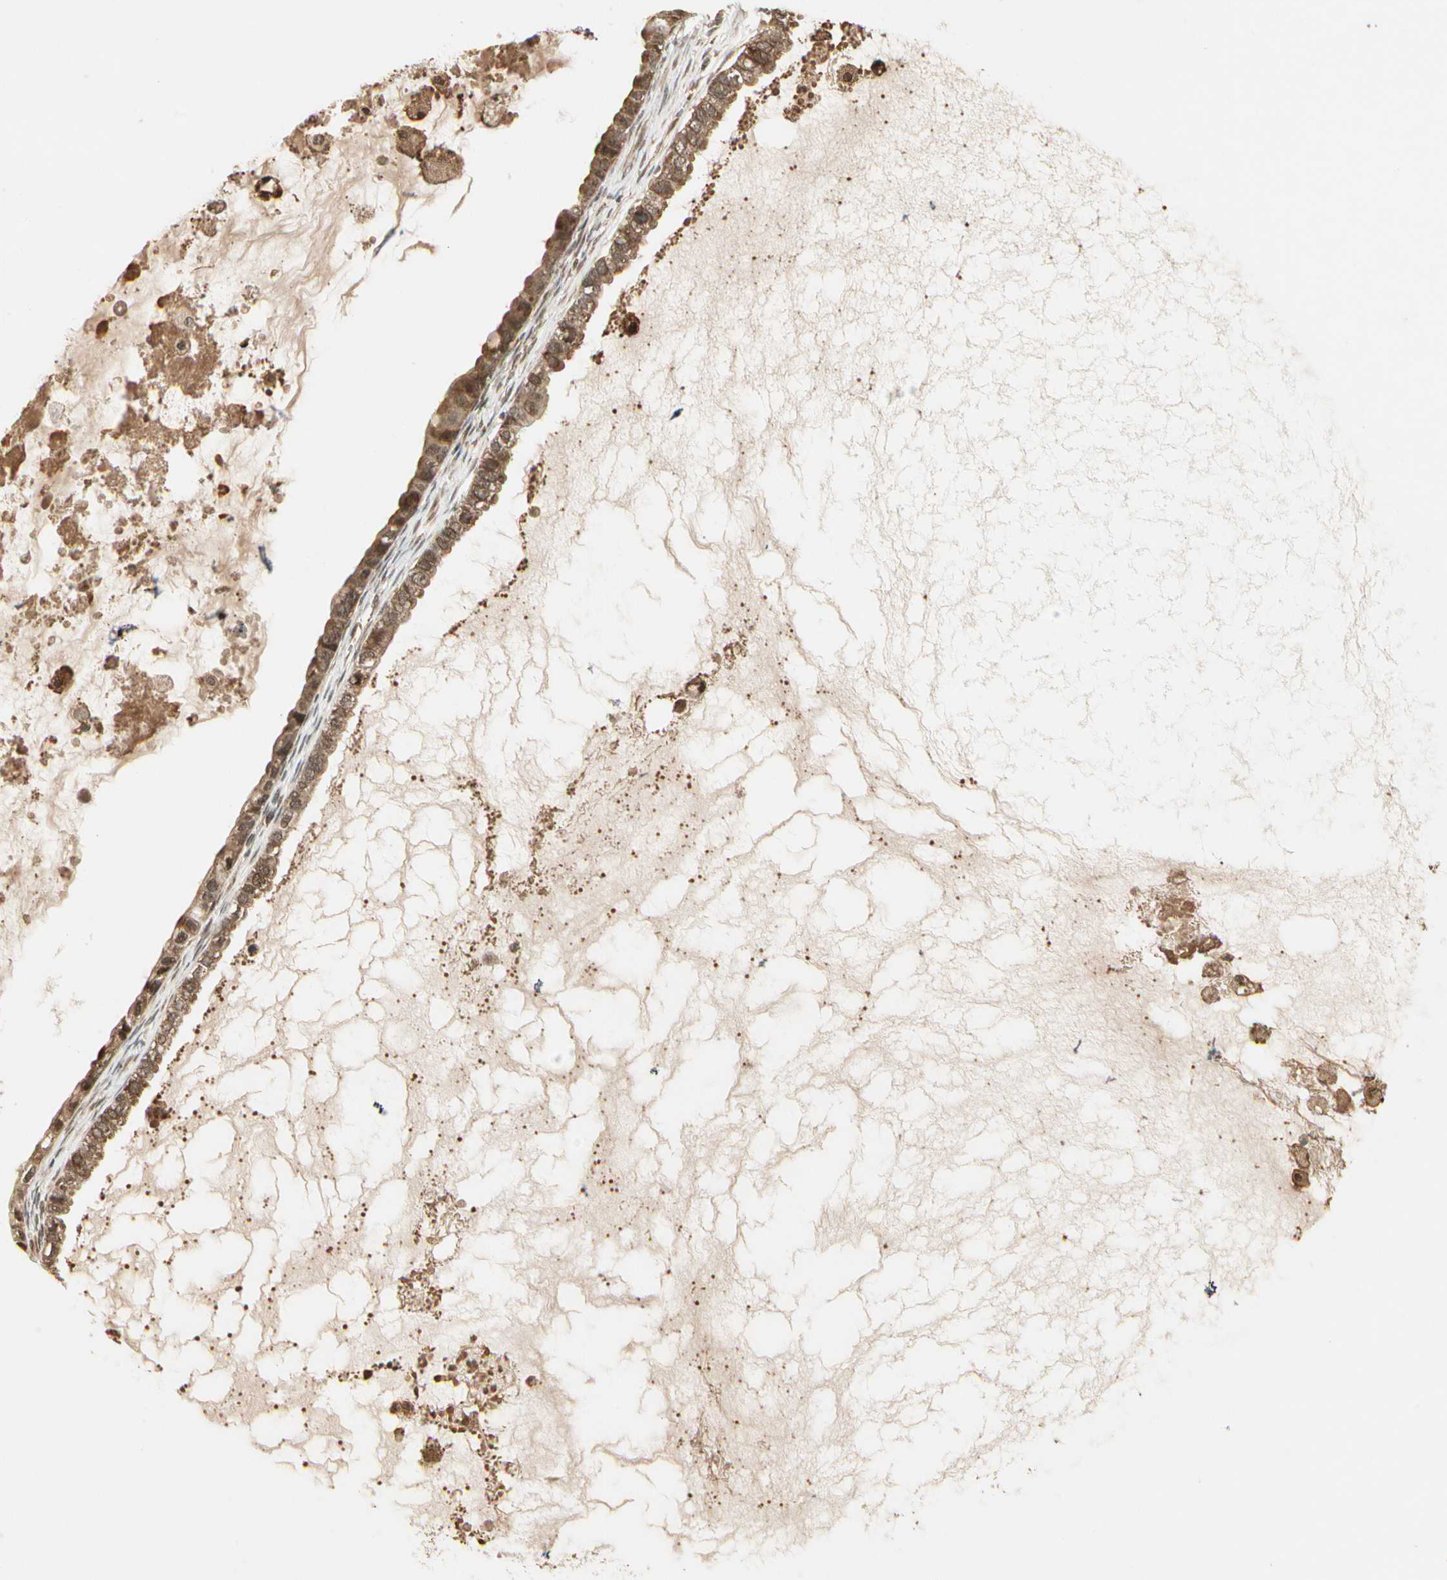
{"staining": {"intensity": "moderate", "quantity": ">75%", "location": "cytoplasmic/membranous"}, "tissue": "ovarian cancer", "cell_type": "Tumor cells", "image_type": "cancer", "snomed": [{"axis": "morphology", "description": "Cystadenocarcinoma, mucinous, NOS"}, {"axis": "topography", "description": "Ovary"}], "caption": "Protein staining of ovarian cancer tissue reveals moderate cytoplasmic/membranous staining in about >75% of tumor cells.", "gene": "GLUL", "patient": {"sex": "female", "age": 80}}